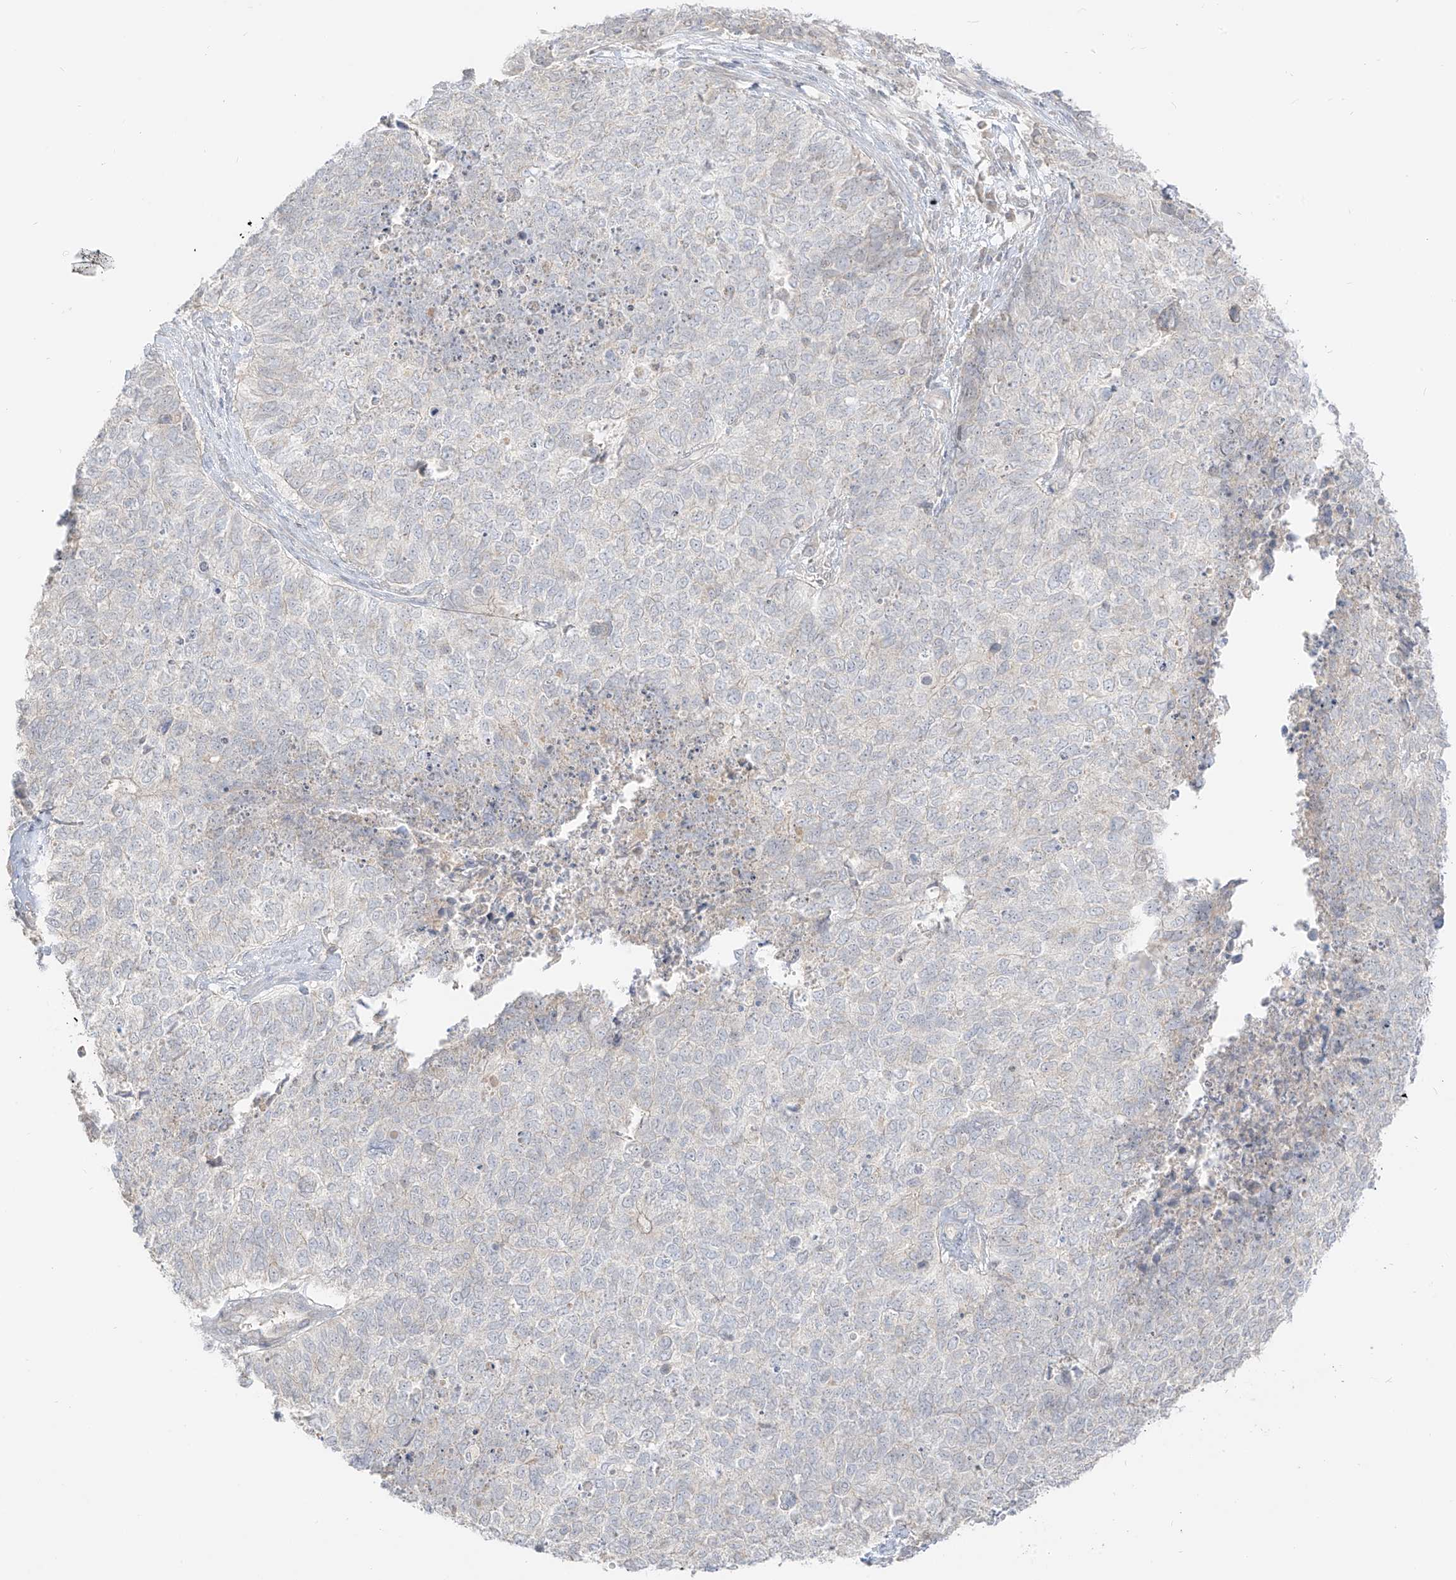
{"staining": {"intensity": "negative", "quantity": "none", "location": "none"}, "tissue": "cervical cancer", "cell_type": "Tumor cells", "image_type": "cancer", "snomed": [{"axis": "morphology", "description": "Squamous cell carcinoma, NOS"}, {"axis": "topography", "description": "Cervix"}], "caption": "The image shows no significant expression in tumor cells of cervical cancer (squamous cell carcinoma).", "gene": "LIPT1", "patient": {"sex": "female", "age": 63}}